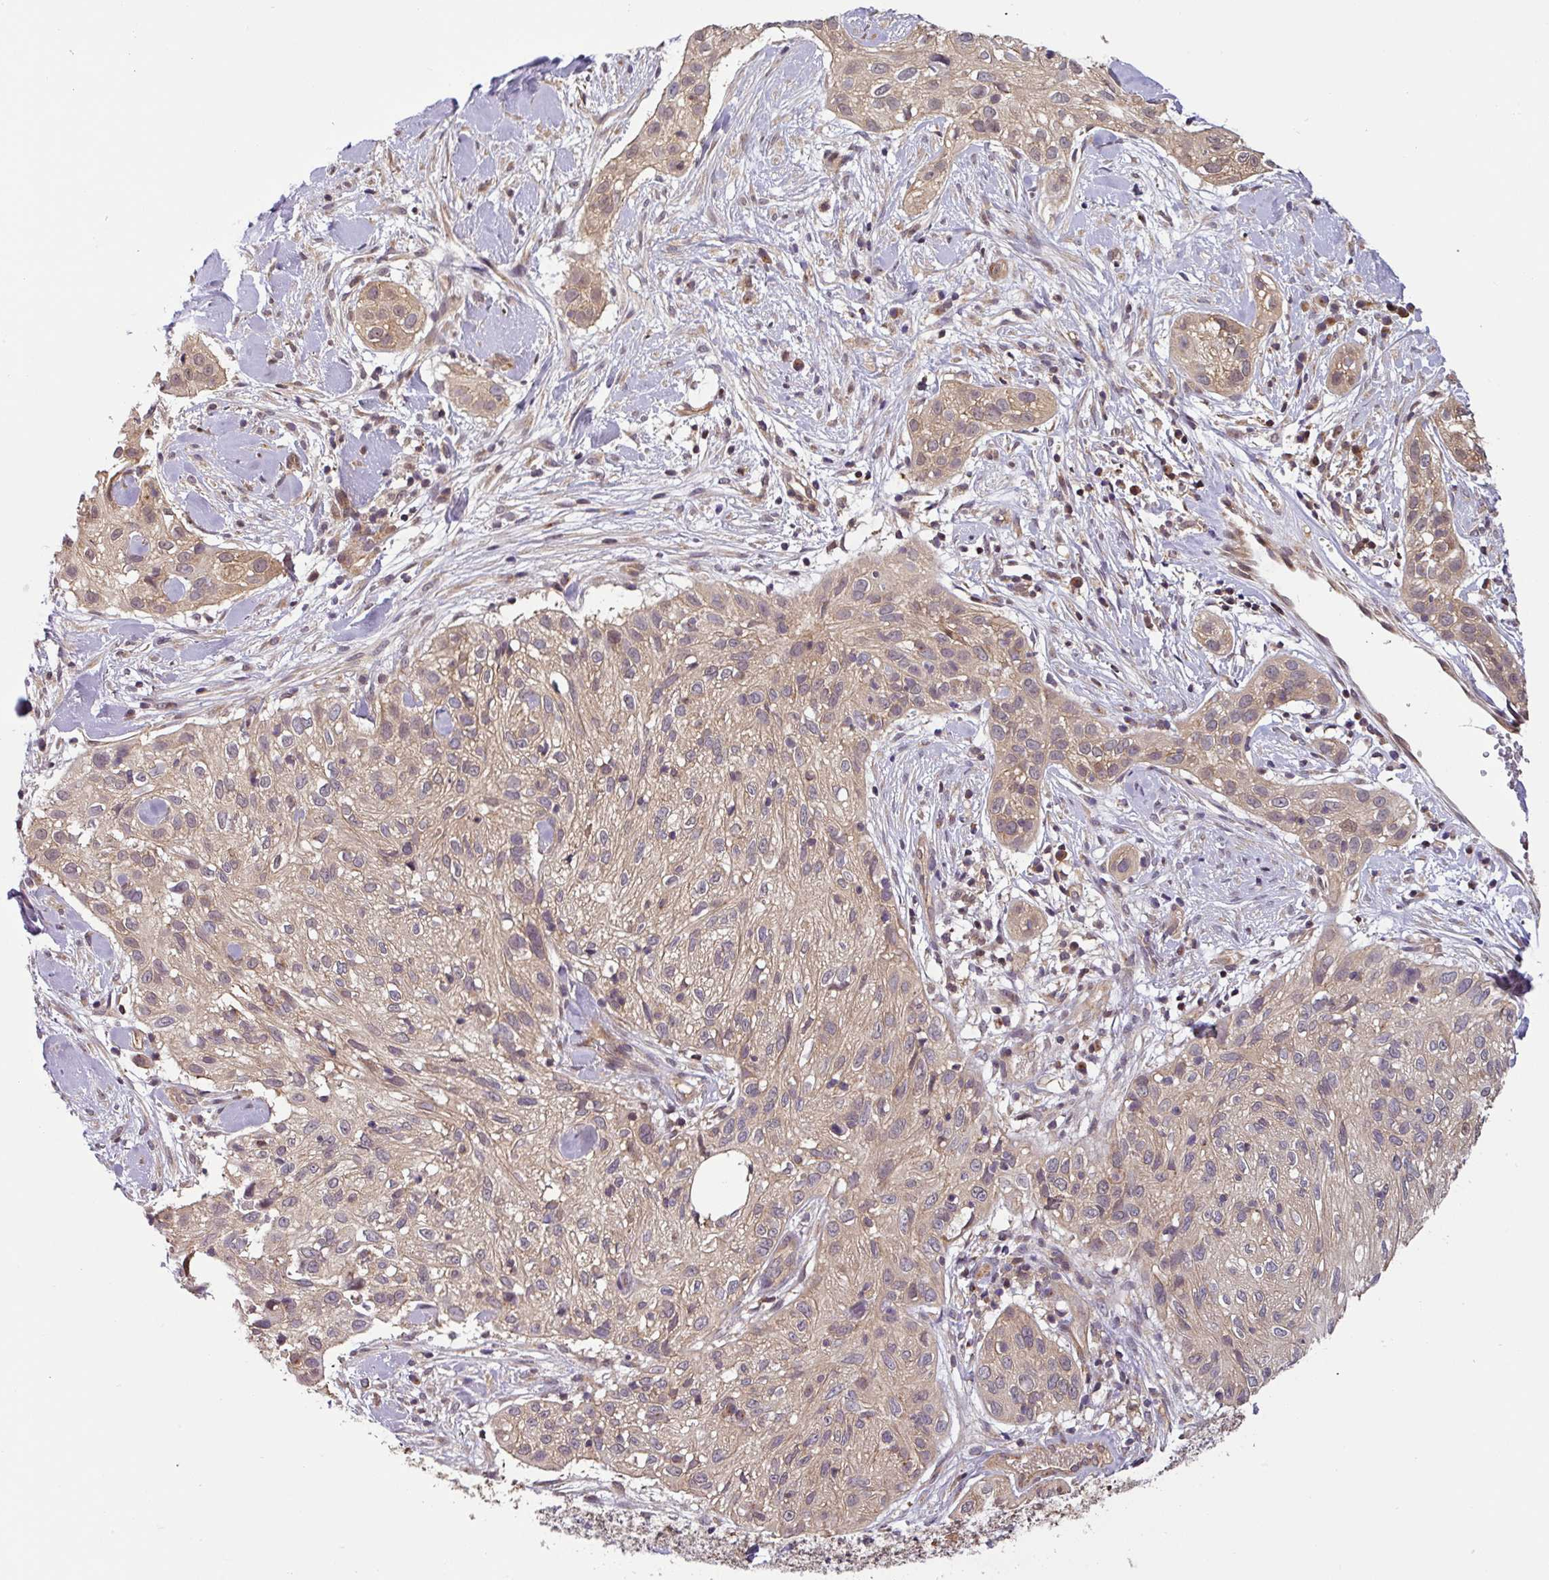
{"staining": {"intensity": "negative", "quantity": "none", "location": "none"}, "tissue": "skin cancer", "cell_type": "Tumor cells", "image_type": "cancer", "snomed": [{"axis": "morphology", "description": "Squamous cell carcinoma, NOS"}, {"axis": "topography", "description": "Skin"}], "caption": "This photomicrograph is of skin squamous cell carcinoma stained with IHC to label a protein in brown with the nuclei are counter-stained blue. There is no positivity in tumor cells.", "gene": "SHB", "patient": {"sex": "male", "age": 82}}